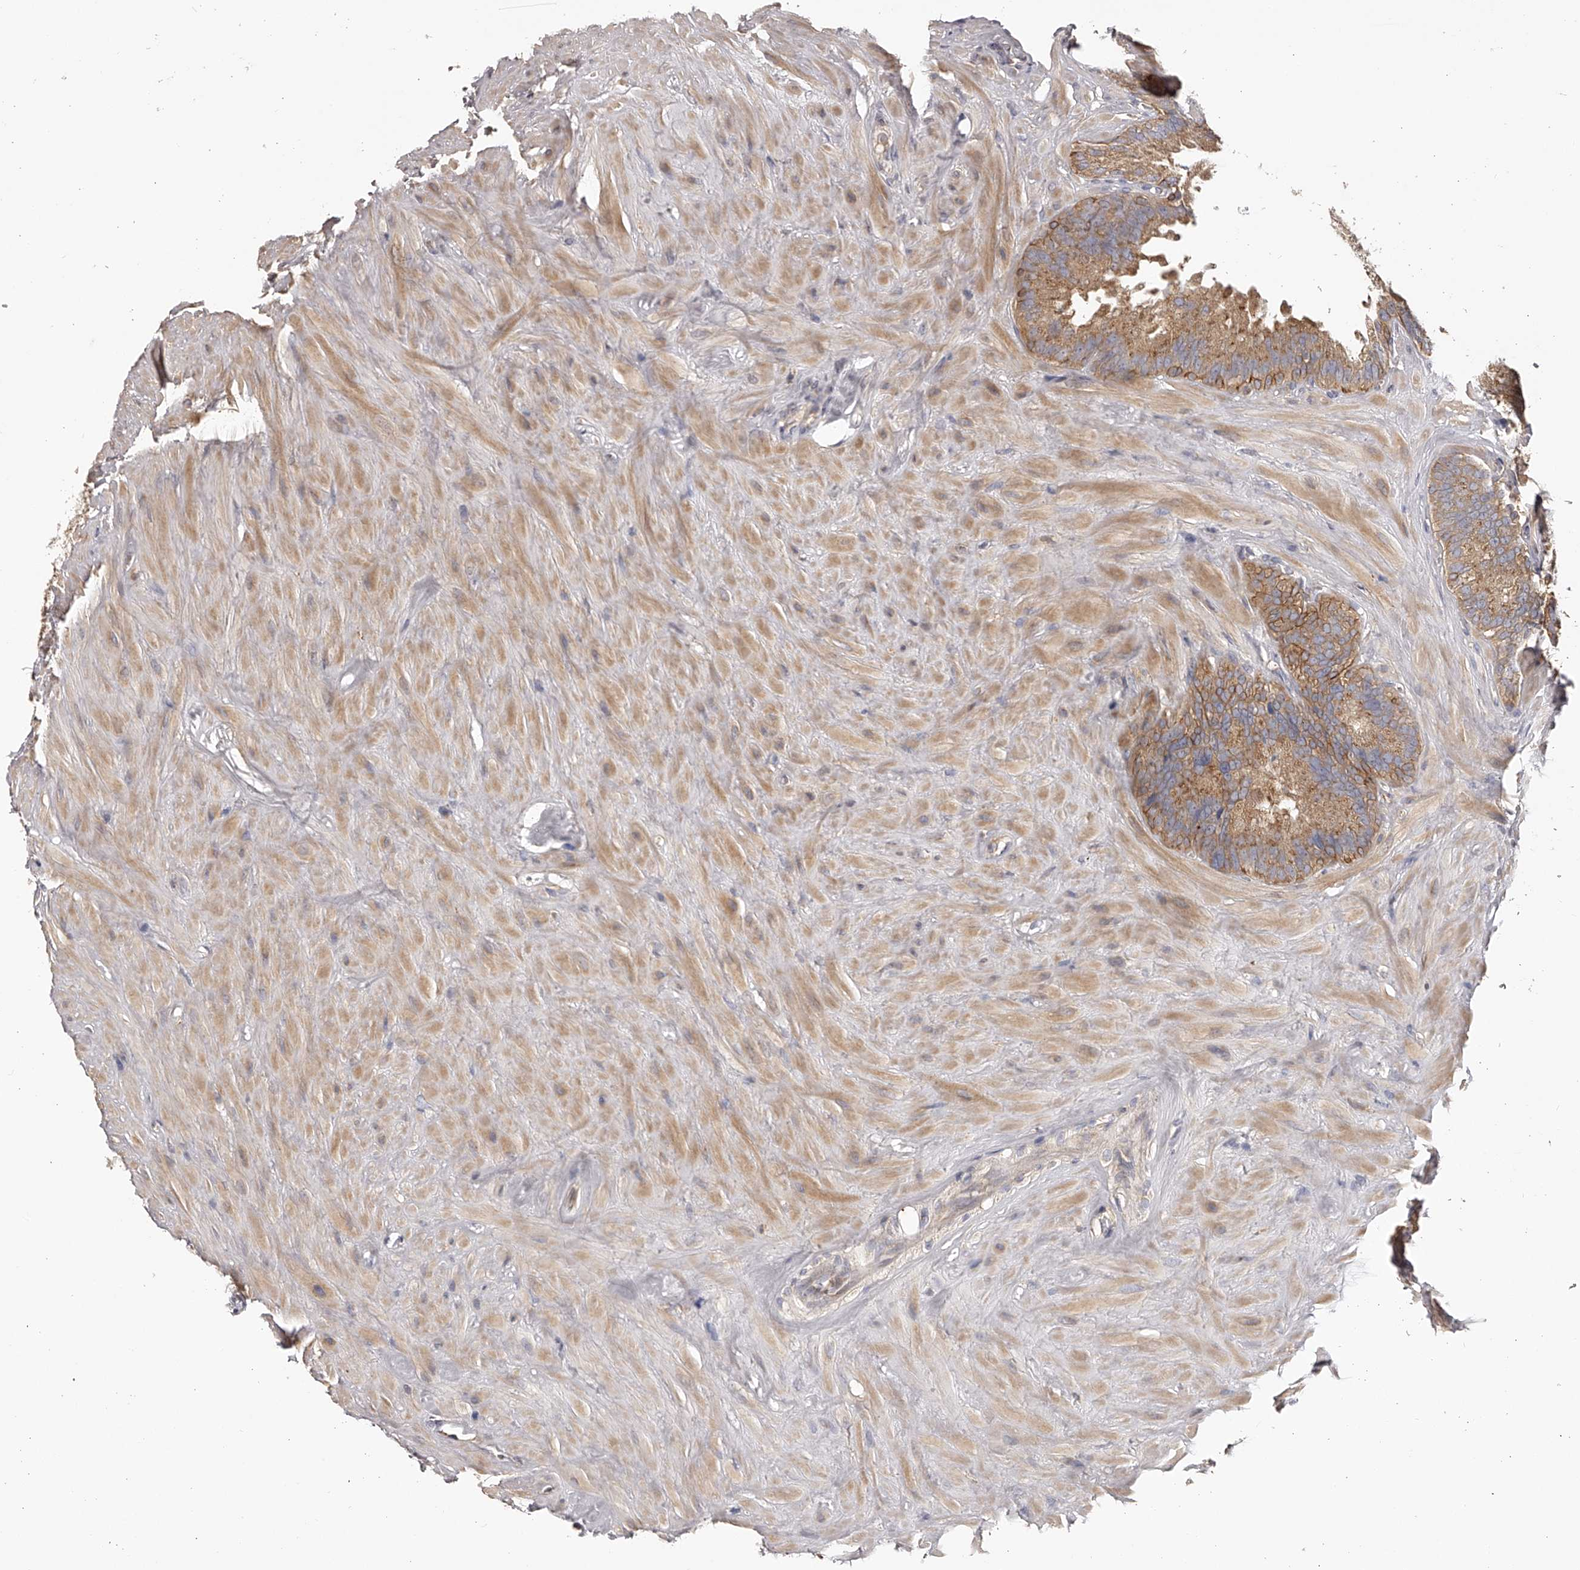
{"staining": {"intensity": "moderate", "quantity": ">75%", "location": "cytoplasmic/membranous"}, "tissue": "seminal vesicle", "cell_type": "Glandular cells", "image_type": "normal", "snomed": [{"axis": "morphology", "description": "Normal tissue, NOS"}, {"axis": "topography", "description": "Seminal veicle"}], "caption": "Seminal vesicle stained with IHC shows moderate cytoplasmic/membranous positivity in about >75% of glandular cells.", "gene": "TNN", "patient": {"sex": "male", "age": 80}}